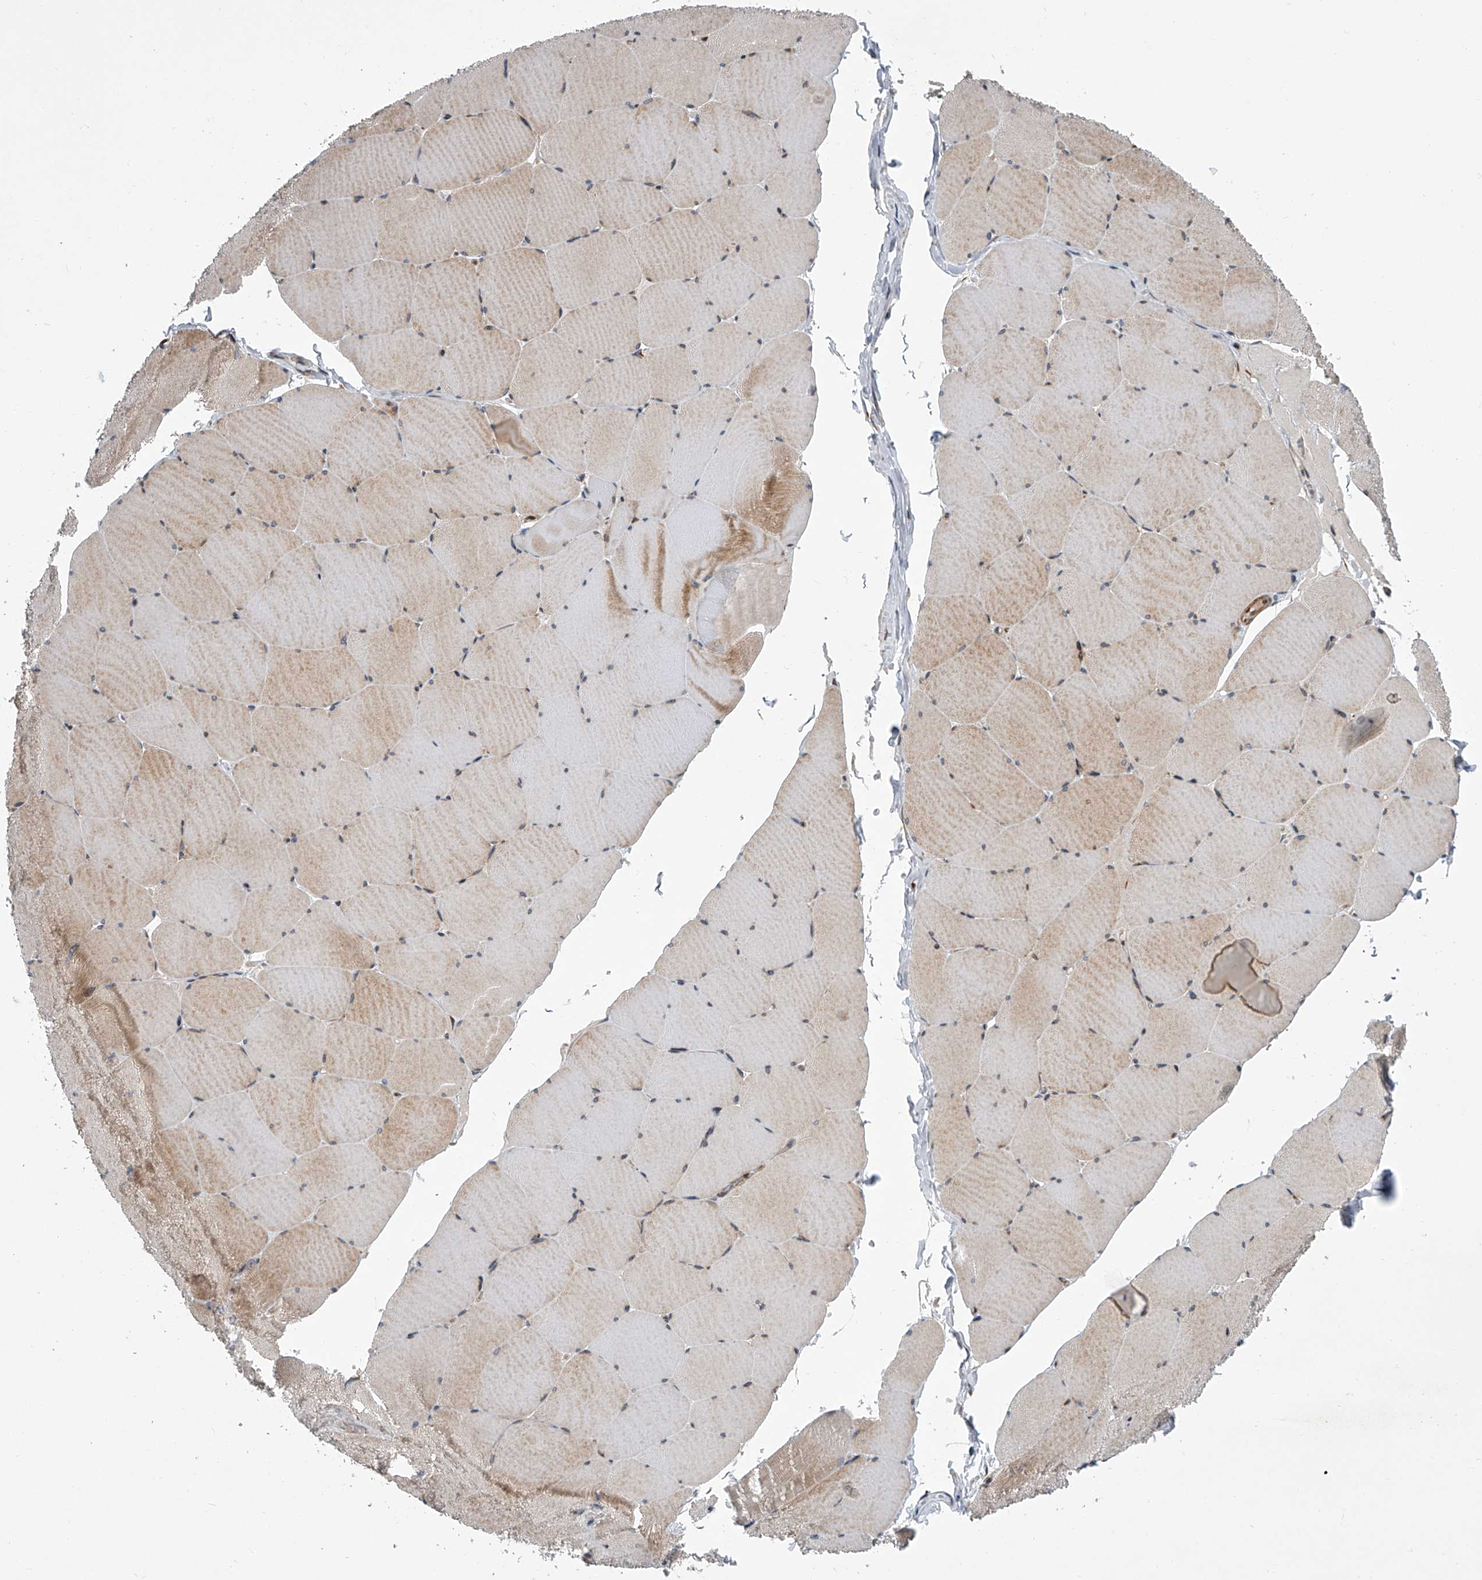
{"staining": {"intensity": "strong", "quantity": "25%-75%", "location": "cytoplasmic/membranous"}, "tissue": "skeletal muscle", "cell_type": "Myocytes", "image_type": "normal", "snomed": [{"axis": "morphology", "description": "Normal tissue, NOS"}, {"axis": "topography", "description": "Skeletal muscle"}, {"axis": "topography", "description": "Head-Neck"}], "caption": "Skeletal muscle was stained to show a protein in brown. There is high levels of strong cytoplasmic/membranous positivity in about 25%-75% of myocytes.", "gene": "DLGAP2", "patient": {"sex": "male", "age": 66}}